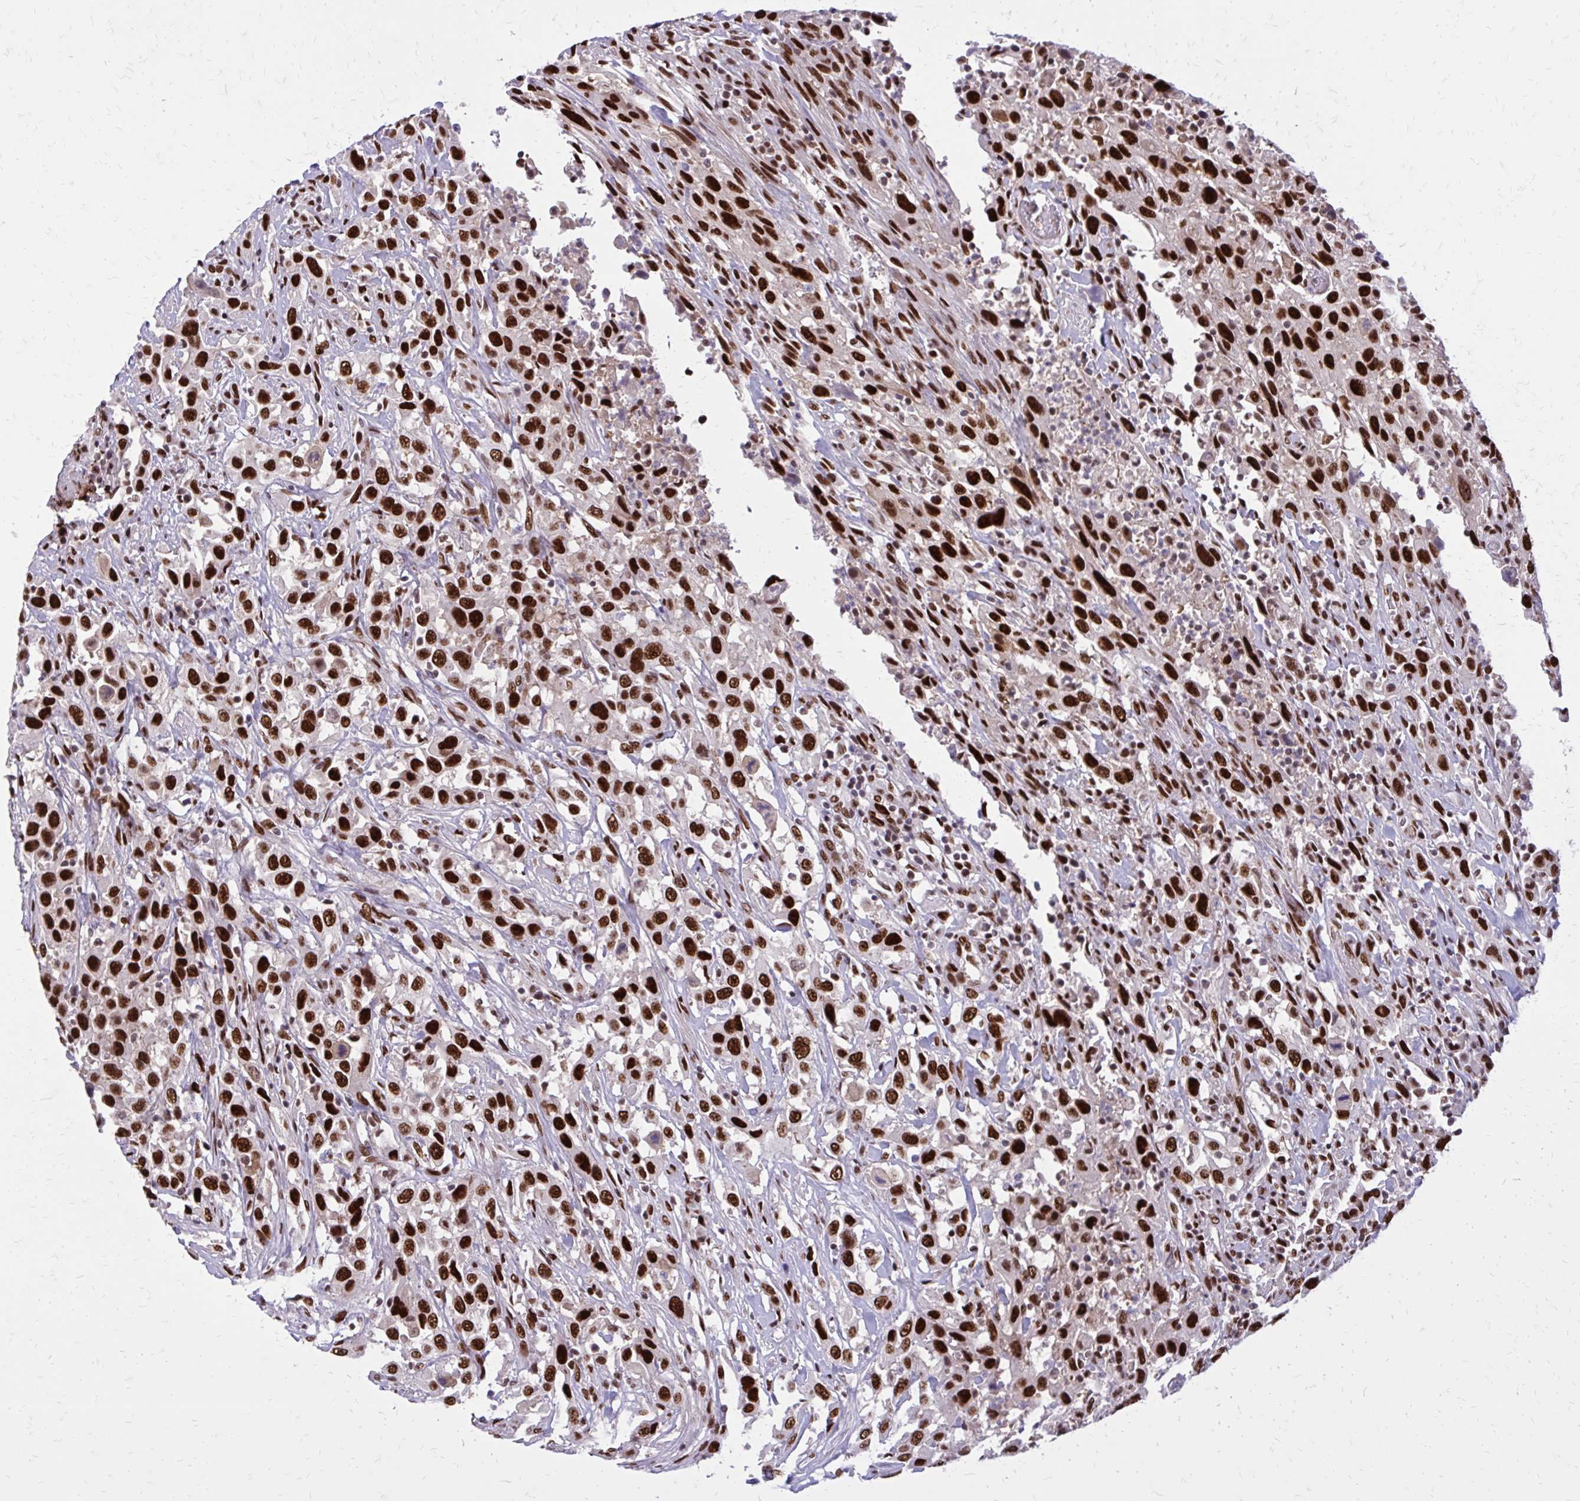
{"staining": {"intensity": "strong", "quantity": ">75%", "location": "nuclear"}, "tissue": "urothelial cancer", "cell_type": "Tumor cells", "image_type": "cancer", "snomed": [{"axis": "morphology", "description": "Urothelial carcinoma, High grade"}, {"axis": "topography", "description": "Urinary bladder"}], "caption": "Urothelial cancer was stained to show a protein in brown. There is high levels of strong nuclear positivity in about >75% of tumor cells.", "gene": "PSME4", "patient": {"sex": "male", "age": 61}}